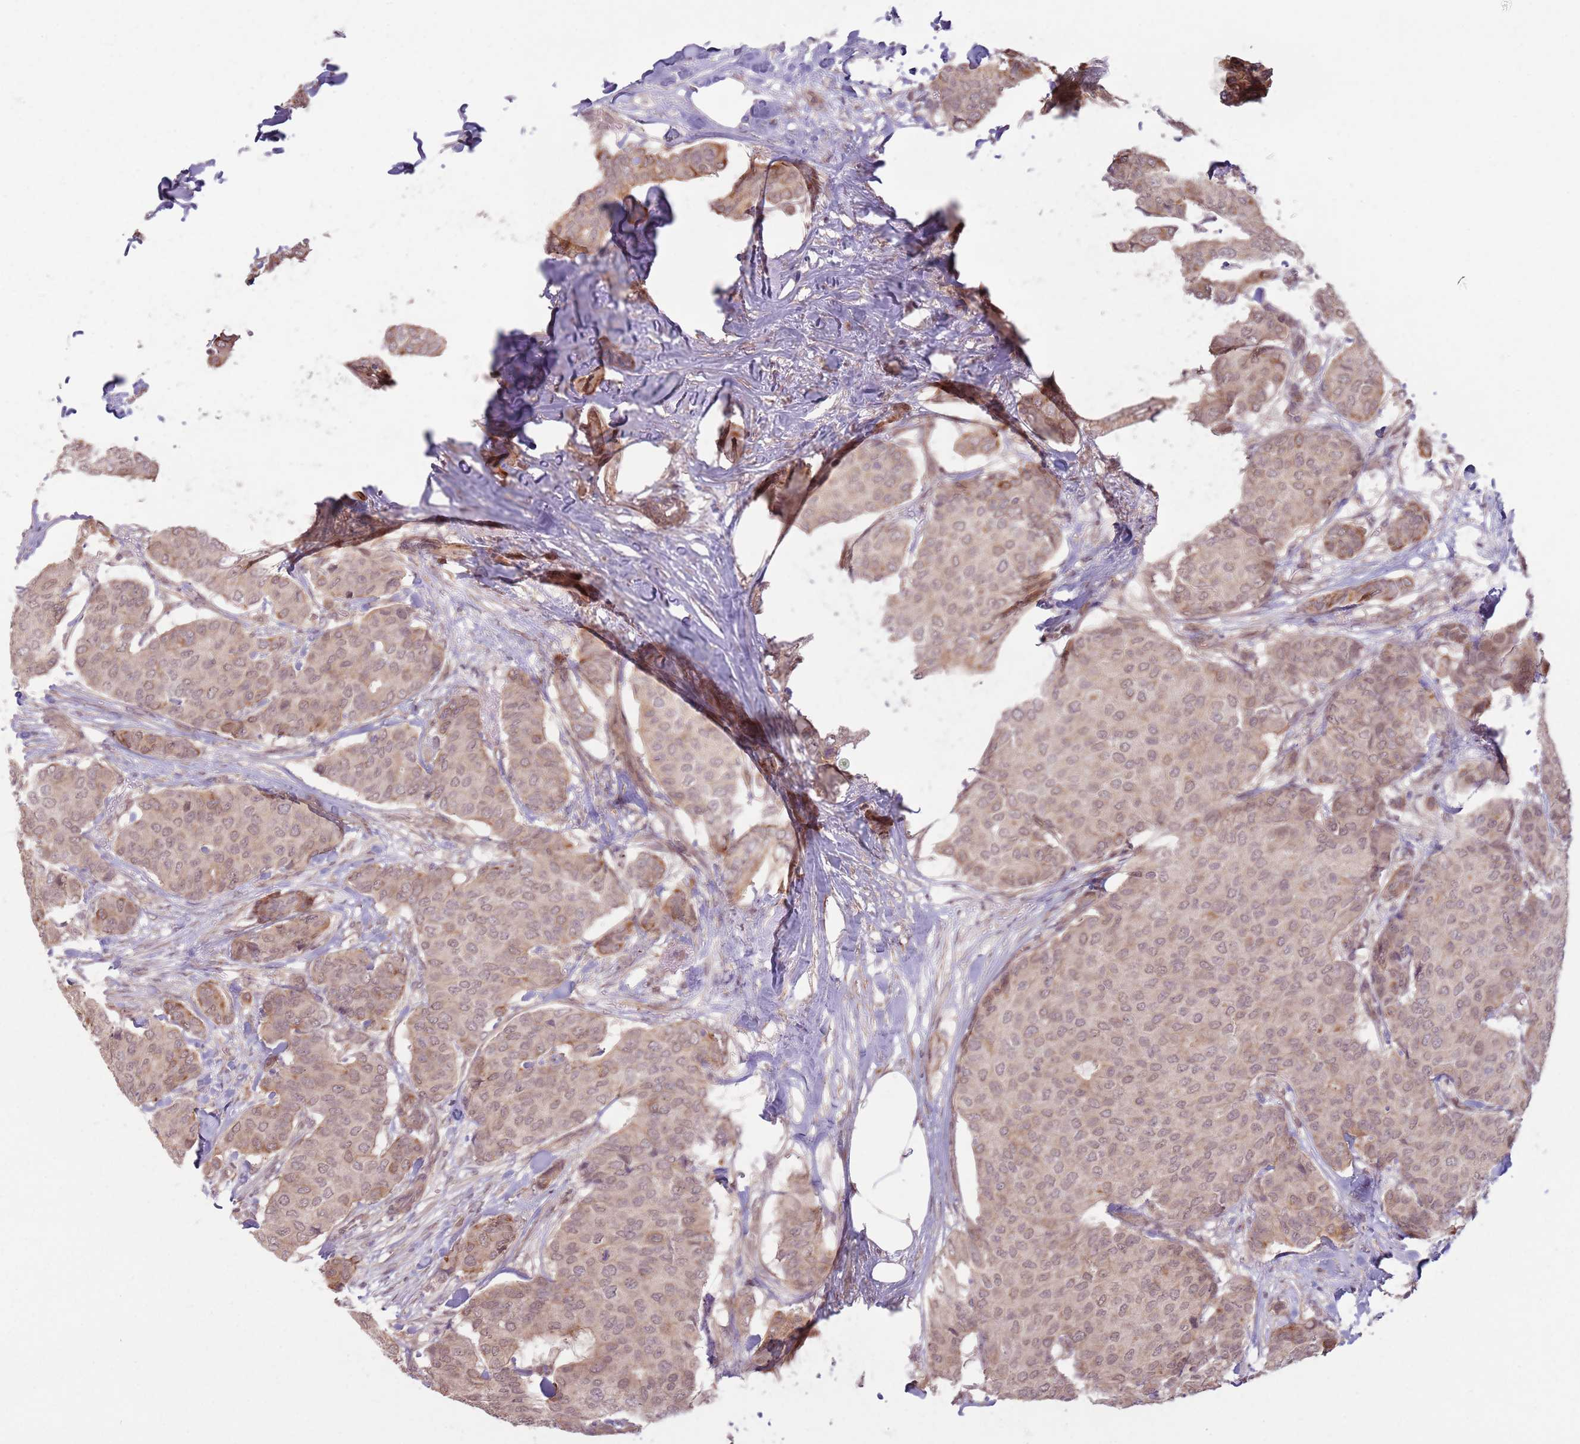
{"staining": {"intensity": "weak", "quantity": ">75%", "location": "nuclear"}, "tissue": "breast cancer", "cell_type": "Tumor cells", "image_type": "cancer", "snomed": [{"axis": "morphology", "description": "Duct carcinoma"}, {"axis": "topography", "description": "Breast"}], "caption": "Tumor cells display low levels of weak nuclear staining in approximately >75% of cells in human breast intraductal carcinoma.", "gene": "CCDC154", "patient": {"sex": "female", "age": 75}}